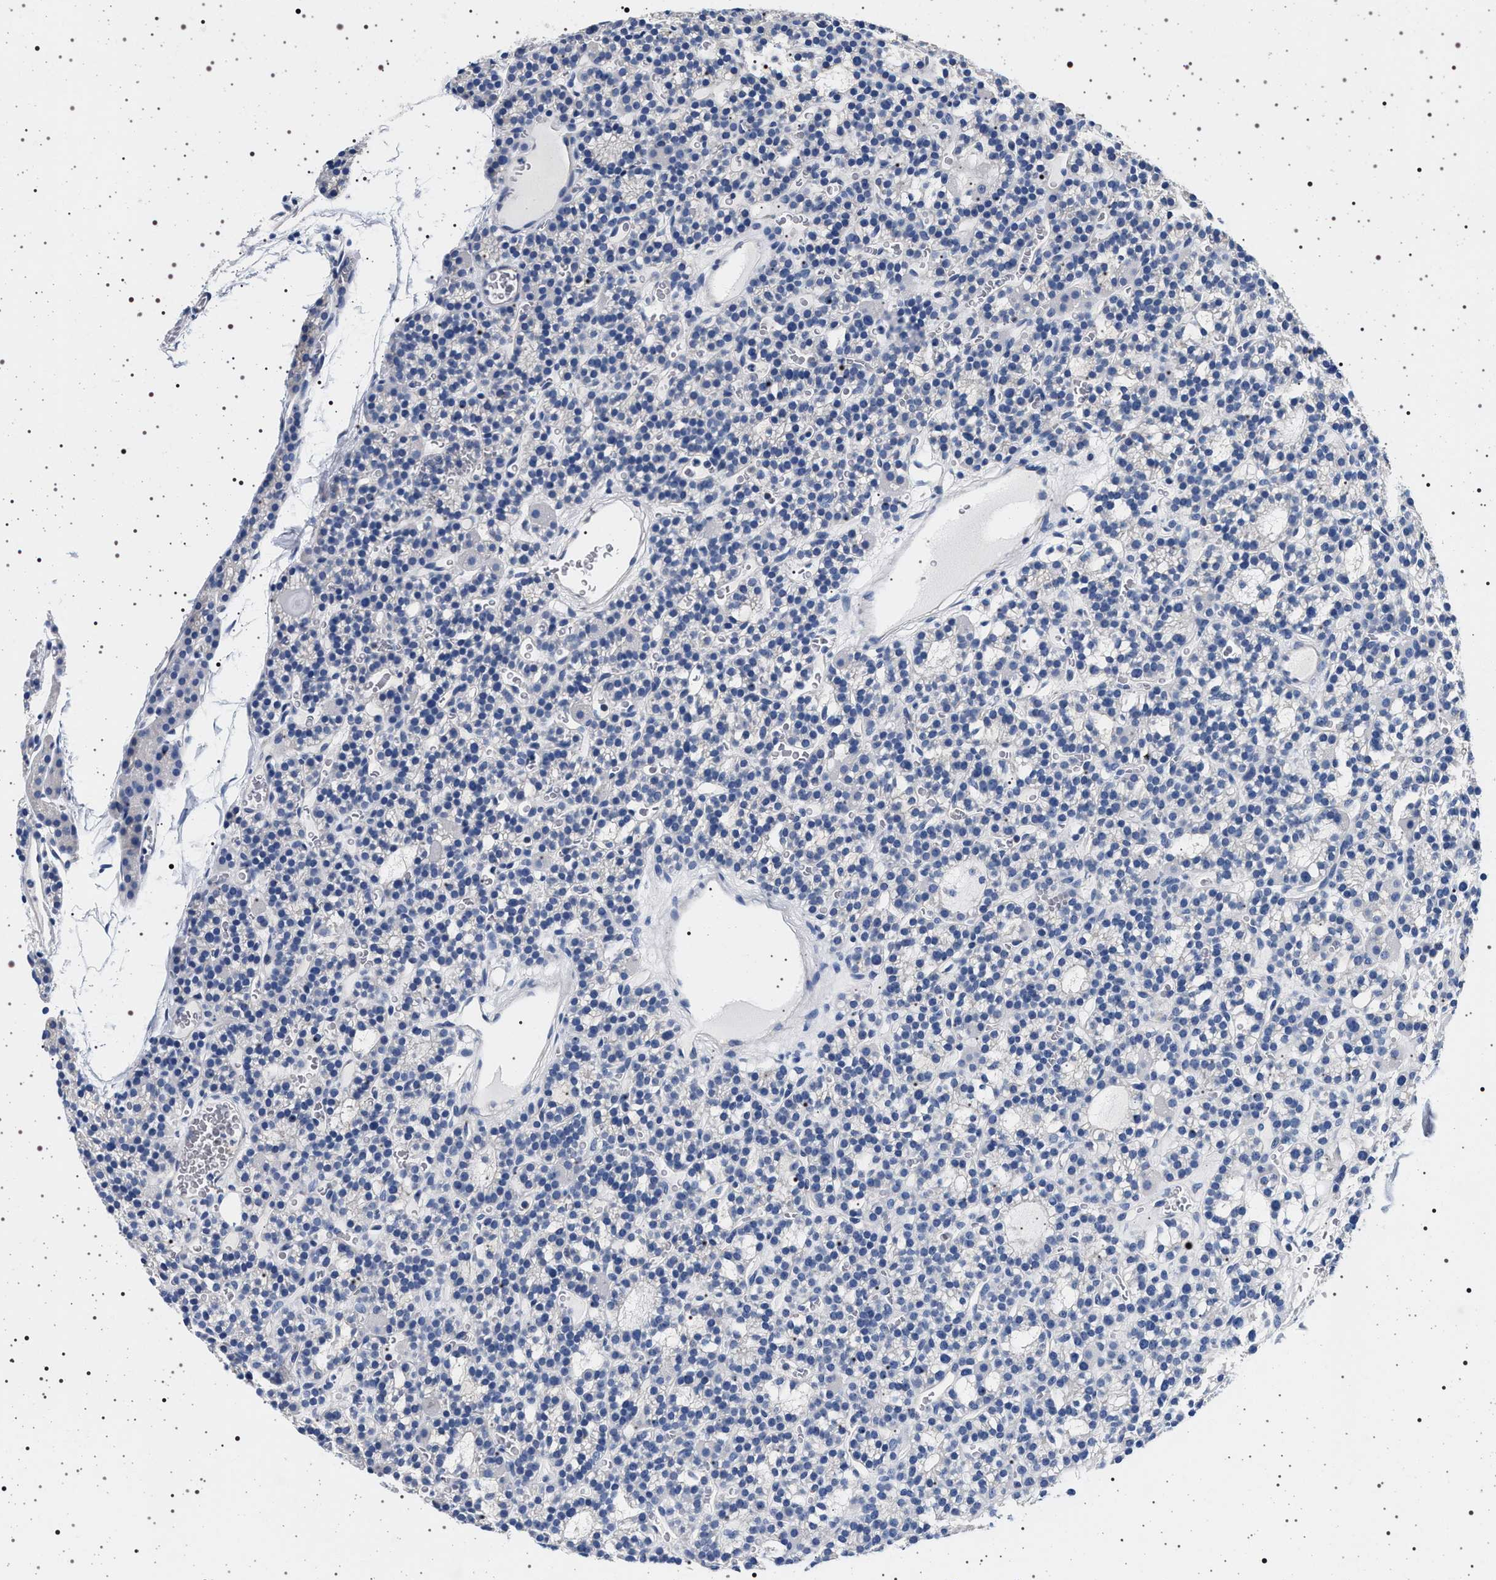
{"staining": {"intensity": "negative", "quantity": "none", "location": "none"}, "tissue": "parathyroid gland", "cell_type": "Glandular cells", "image_type": "normal", "snomed": [{"axis": "morphology", "description": "Normal tissue, NOS"}, {"axis": "morphology", "description": "Adenoma, NOS"}, {"axis": "topography", "description": "Parathyroid gland"}], "caption": "A high-resolution photomicrograph shows IHC staining of benign parathyroid gland, which exhibits no significant expression in glandular cells.", "gene": "HSD17B1", "patient": {"sex": "female", "age": 58}}